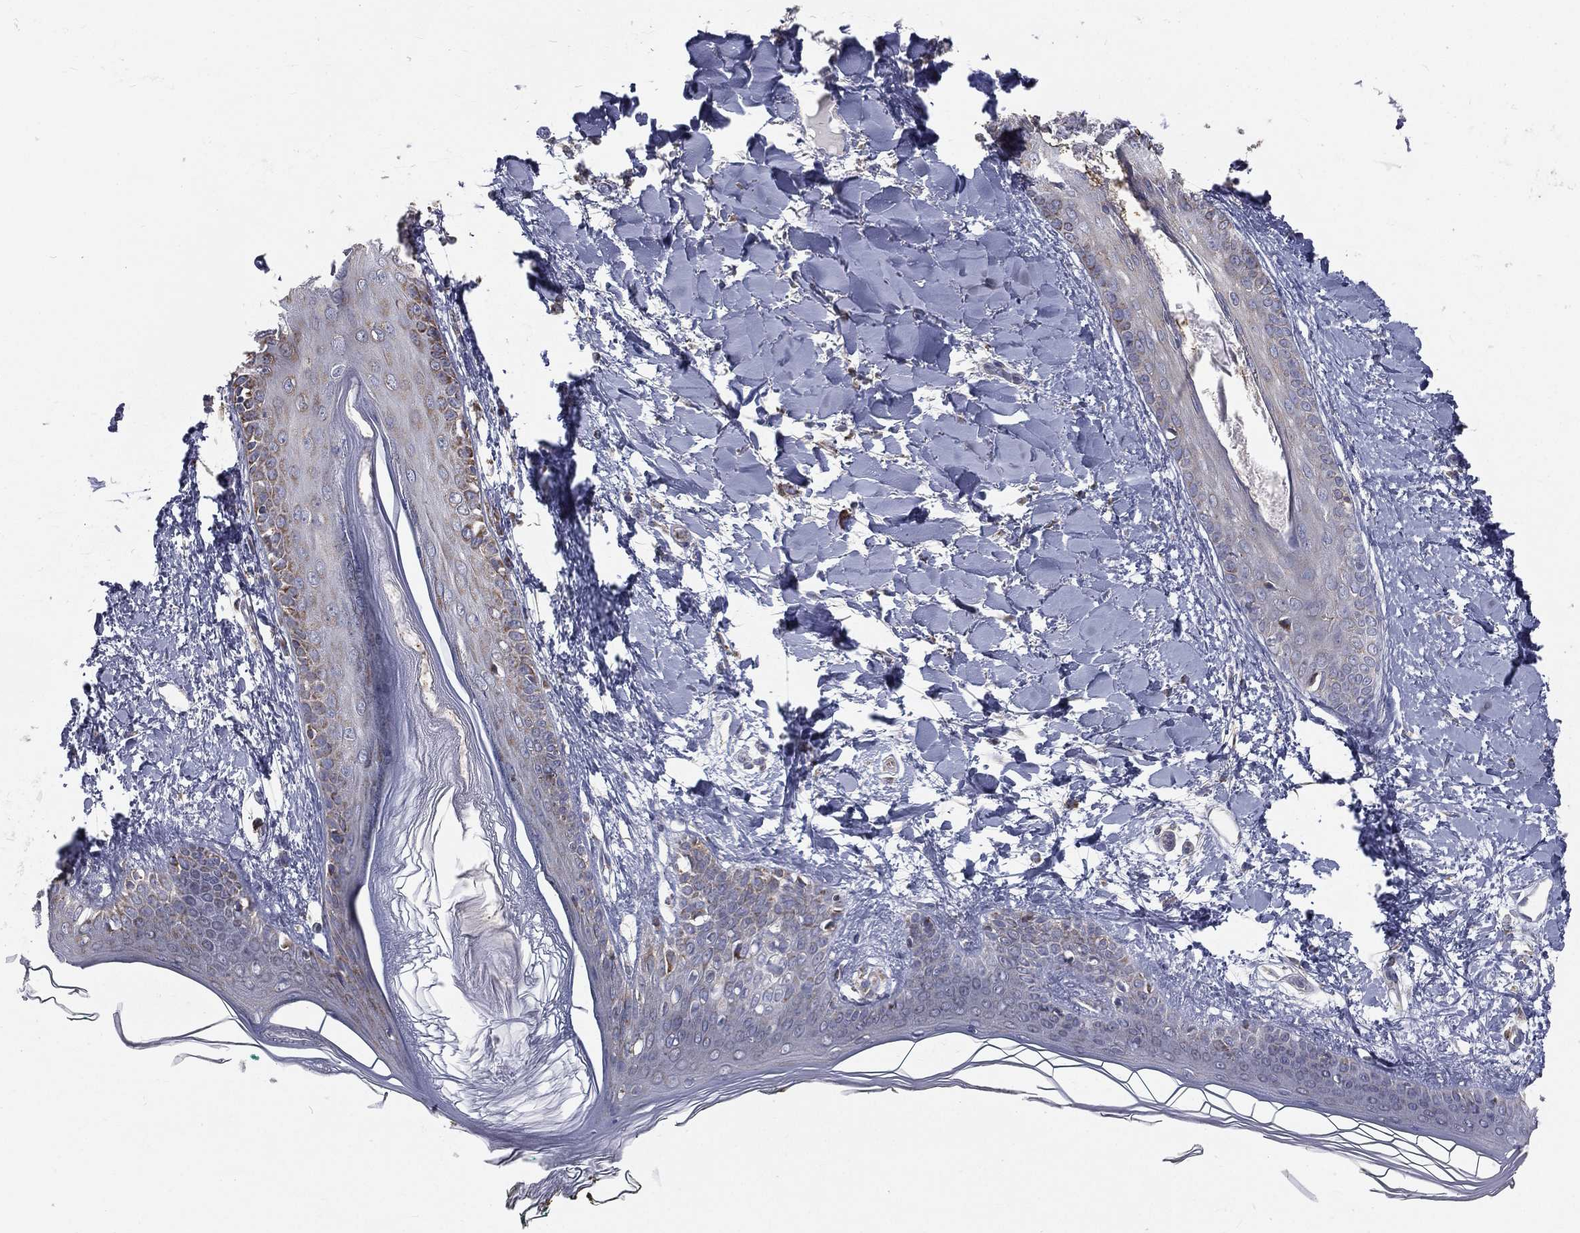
{"staining": {"intensity": "negative", "quantity": "none", "location": "none"}, "tissue": "skin", "cell_type": "Fibroblasts", "image_type": "normal", "snomed": [{"axis": "morphology", "description": "Normal tissue, NOS"}, {"axis": "morphology", "description": "Malignant melanoma, NOS"}, {"axis": "topography", "description": "Skin"}], "caption": "Immunohistochemistry (IHC) histopathology image of unremarkable human skin stained for a protein (brown), which displays no staining in fibroblasts.", "gene": "HADH", "patient": {"sex": "female", "age": 34}}